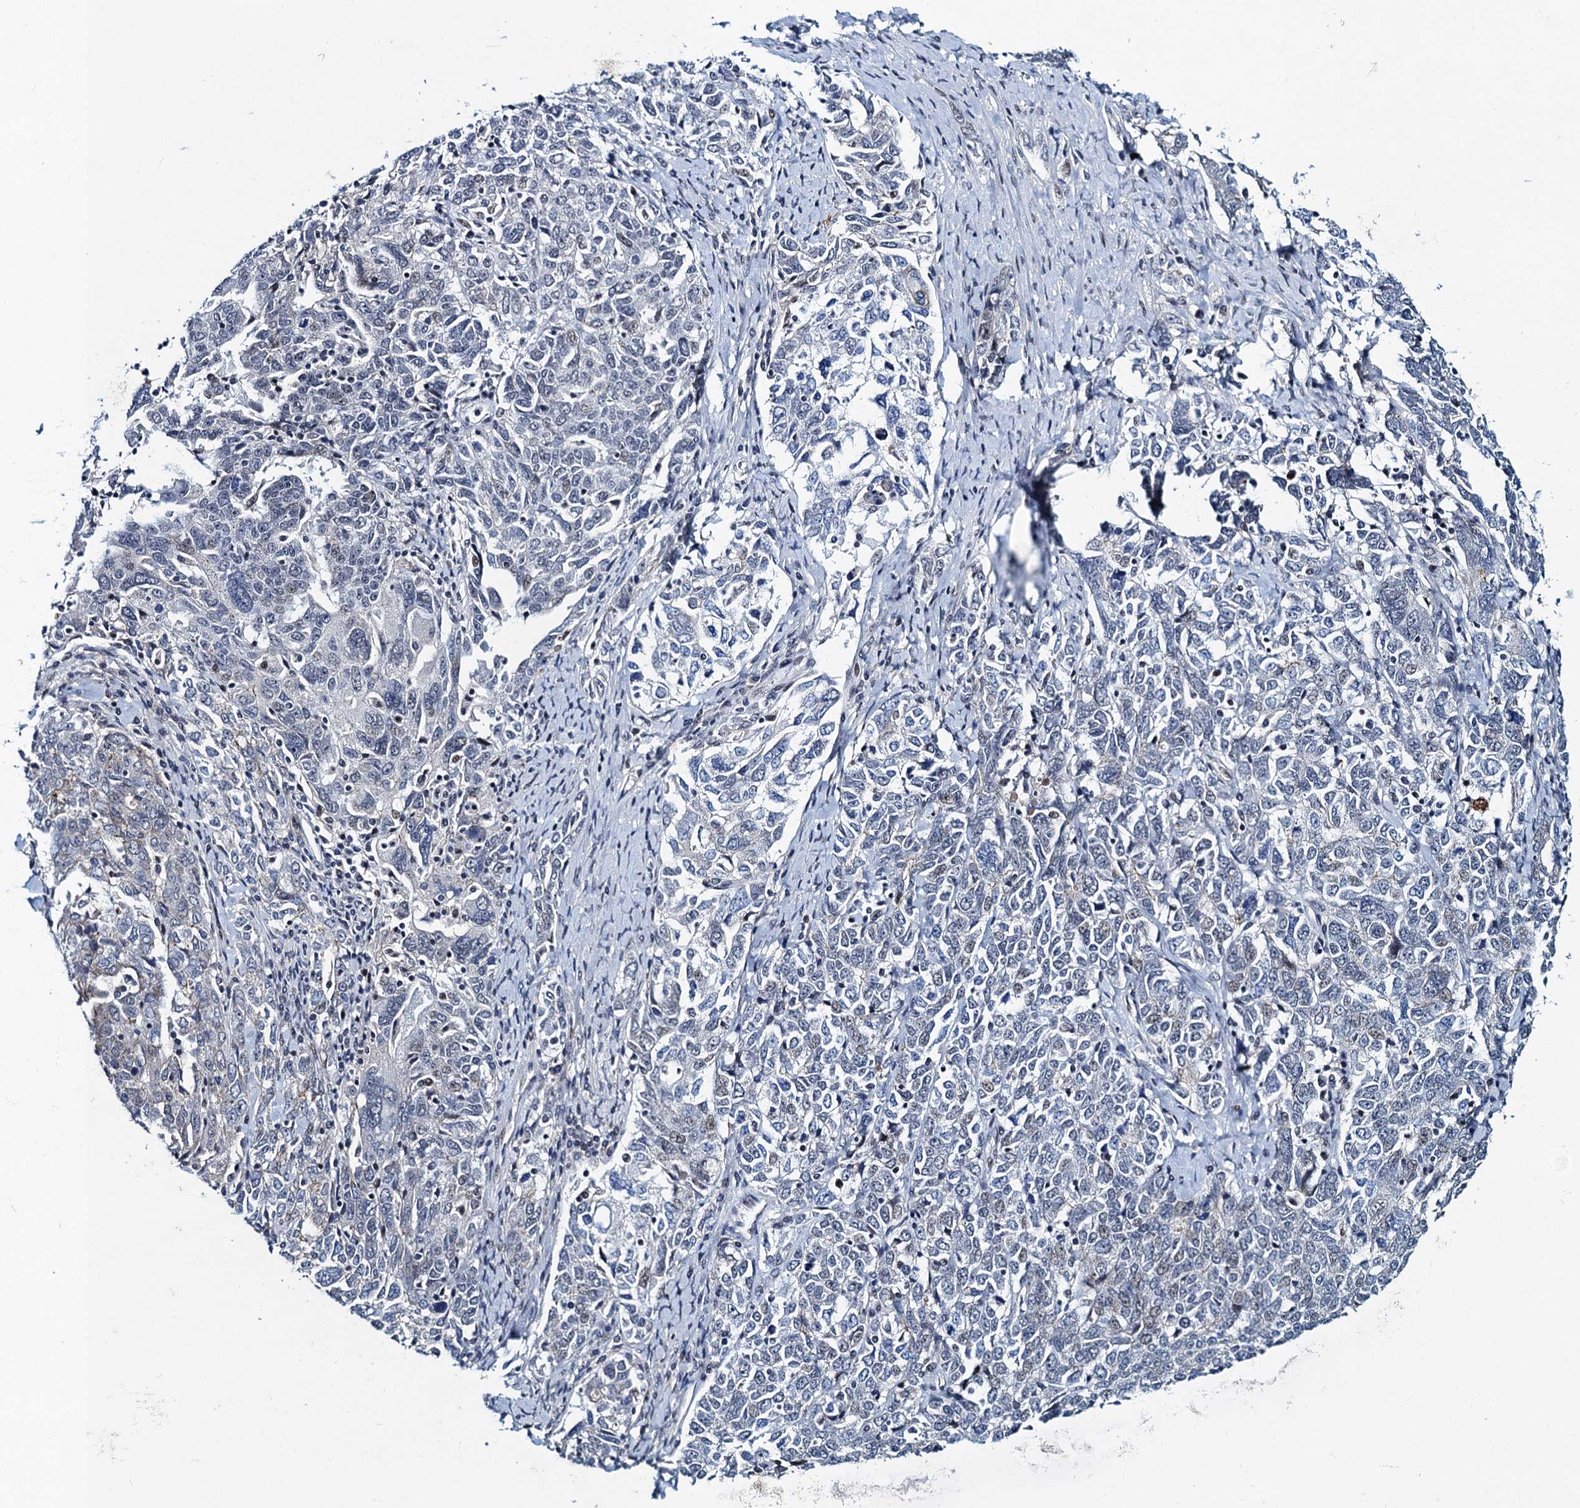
{"staining": {"intensity": "negative", "quantity": "none", "location": "none"}, "tissue": "ovarian cancer", "cell_type": "Tumor cells", "image_type": "cancer", "snomed": [{"axis": "morphology", "description": "Carcinoma, endometroid"}, {"axis": "topography", "description": "Ovary"}], "caption": "The histopathology image displays no staining of tumor cells in ovarian endometroid carcinoma. (DAB (3,3'-diaminobenzidine) immunohistochemistry visualized using brightfield microscopy, high magnification).", "gene": "ATOSA", "patient": {"sex": "female", "age": 62}}